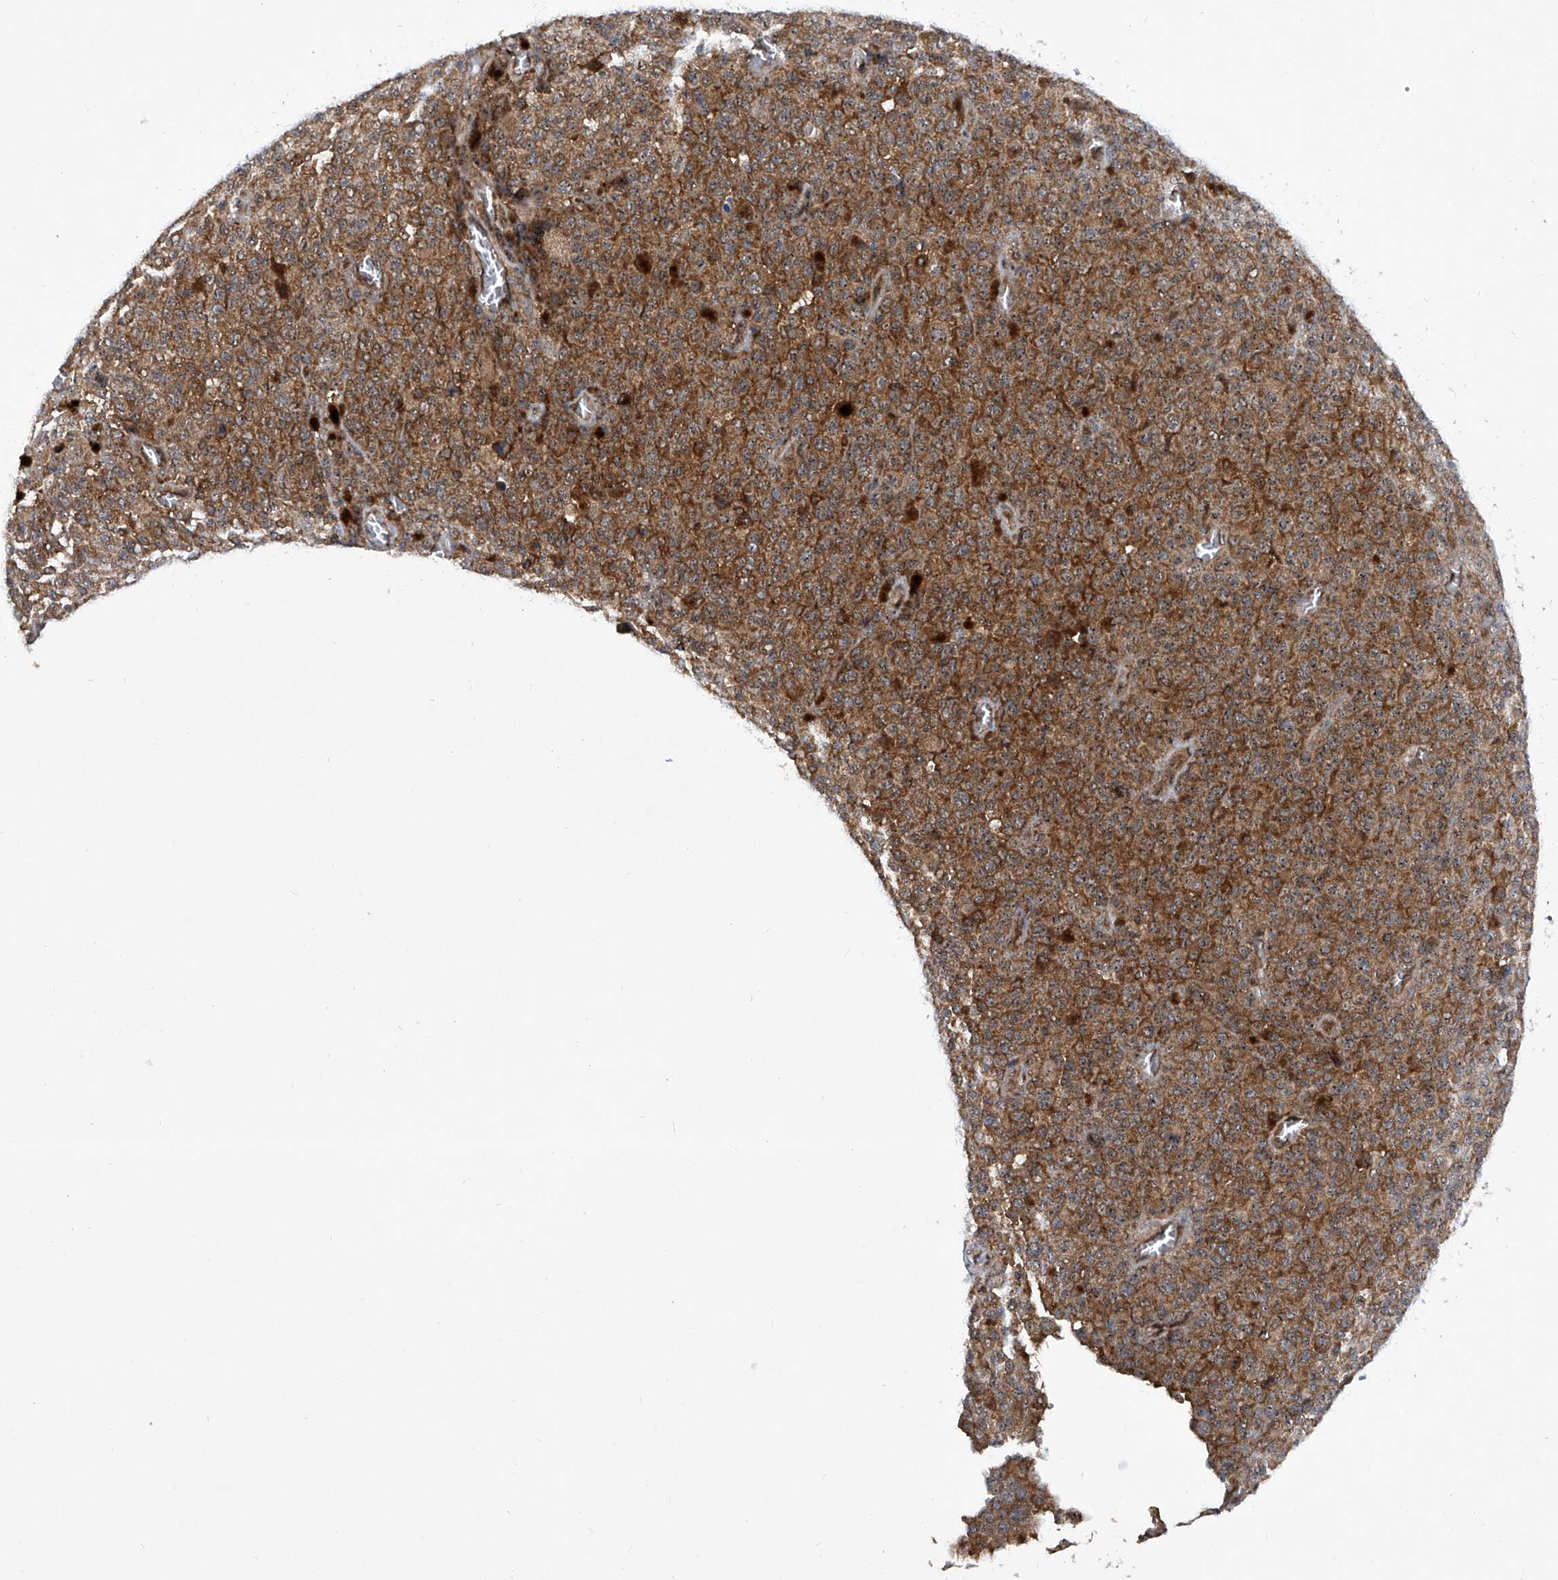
{"staining": {"intensity": "moderate", "quantity": ">75%", "location": "cytoplasmic/membranous"}, "tissue": "melanoma", "cell_type": "Tumor cells", "image_type": "cancer", "snomed": [{"axis": "morphology", "description": "Malignant melanoma, NOS"}, {"axis": "topography", "description": "Skin"}], "caption": "Immunohistochemistry (IHC) of human malignant melanoma shows medium levels of moderate cytoplasmic/membranous staining in about >75% of tumor cells.", "gene": "CISH", "patient": {"sex": "female", "age": 82}}